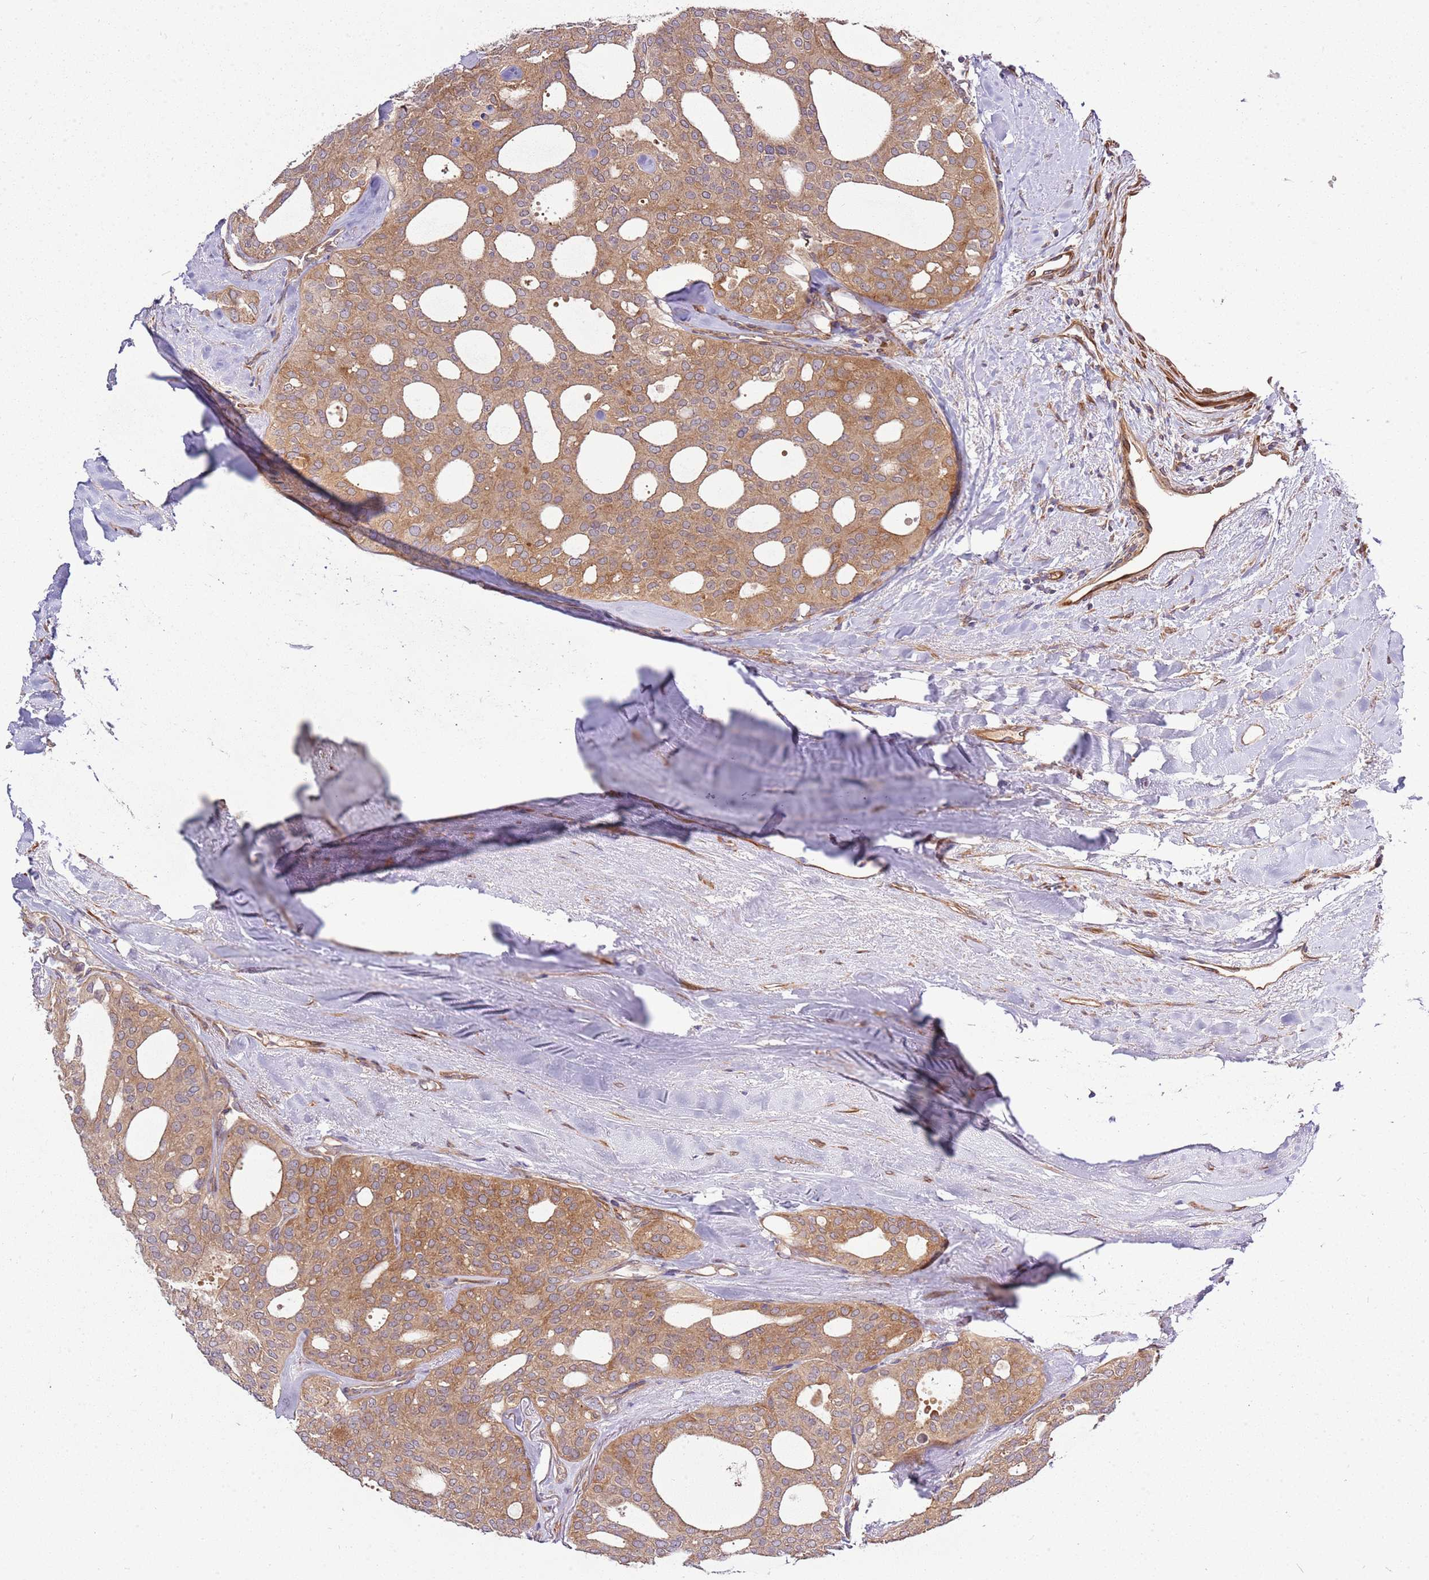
{"staining": {"intensity": "moderate", "quantity": ">75%", "location": "cytoplasmic/membranous"}, "tissue": "thyroid cancer", "cell_type": "Tumor cells", "image_type": "cancer", "snomed": [{"axis": "morphology", "description": "Follicular adenoma carcinoma, NOS"}, {"axis": "topography", "description": "Thyroid gland"}], "caption": "This photomicrograph reveals immunohistochemistry staining of thyroid follicular adenoma carcinoma, with medium moderate cytoplasmic/membranous expression in approximately >75% of tumor cells.", "gene": "GNL1", "patient": {"sex": "male", "age": 75}}